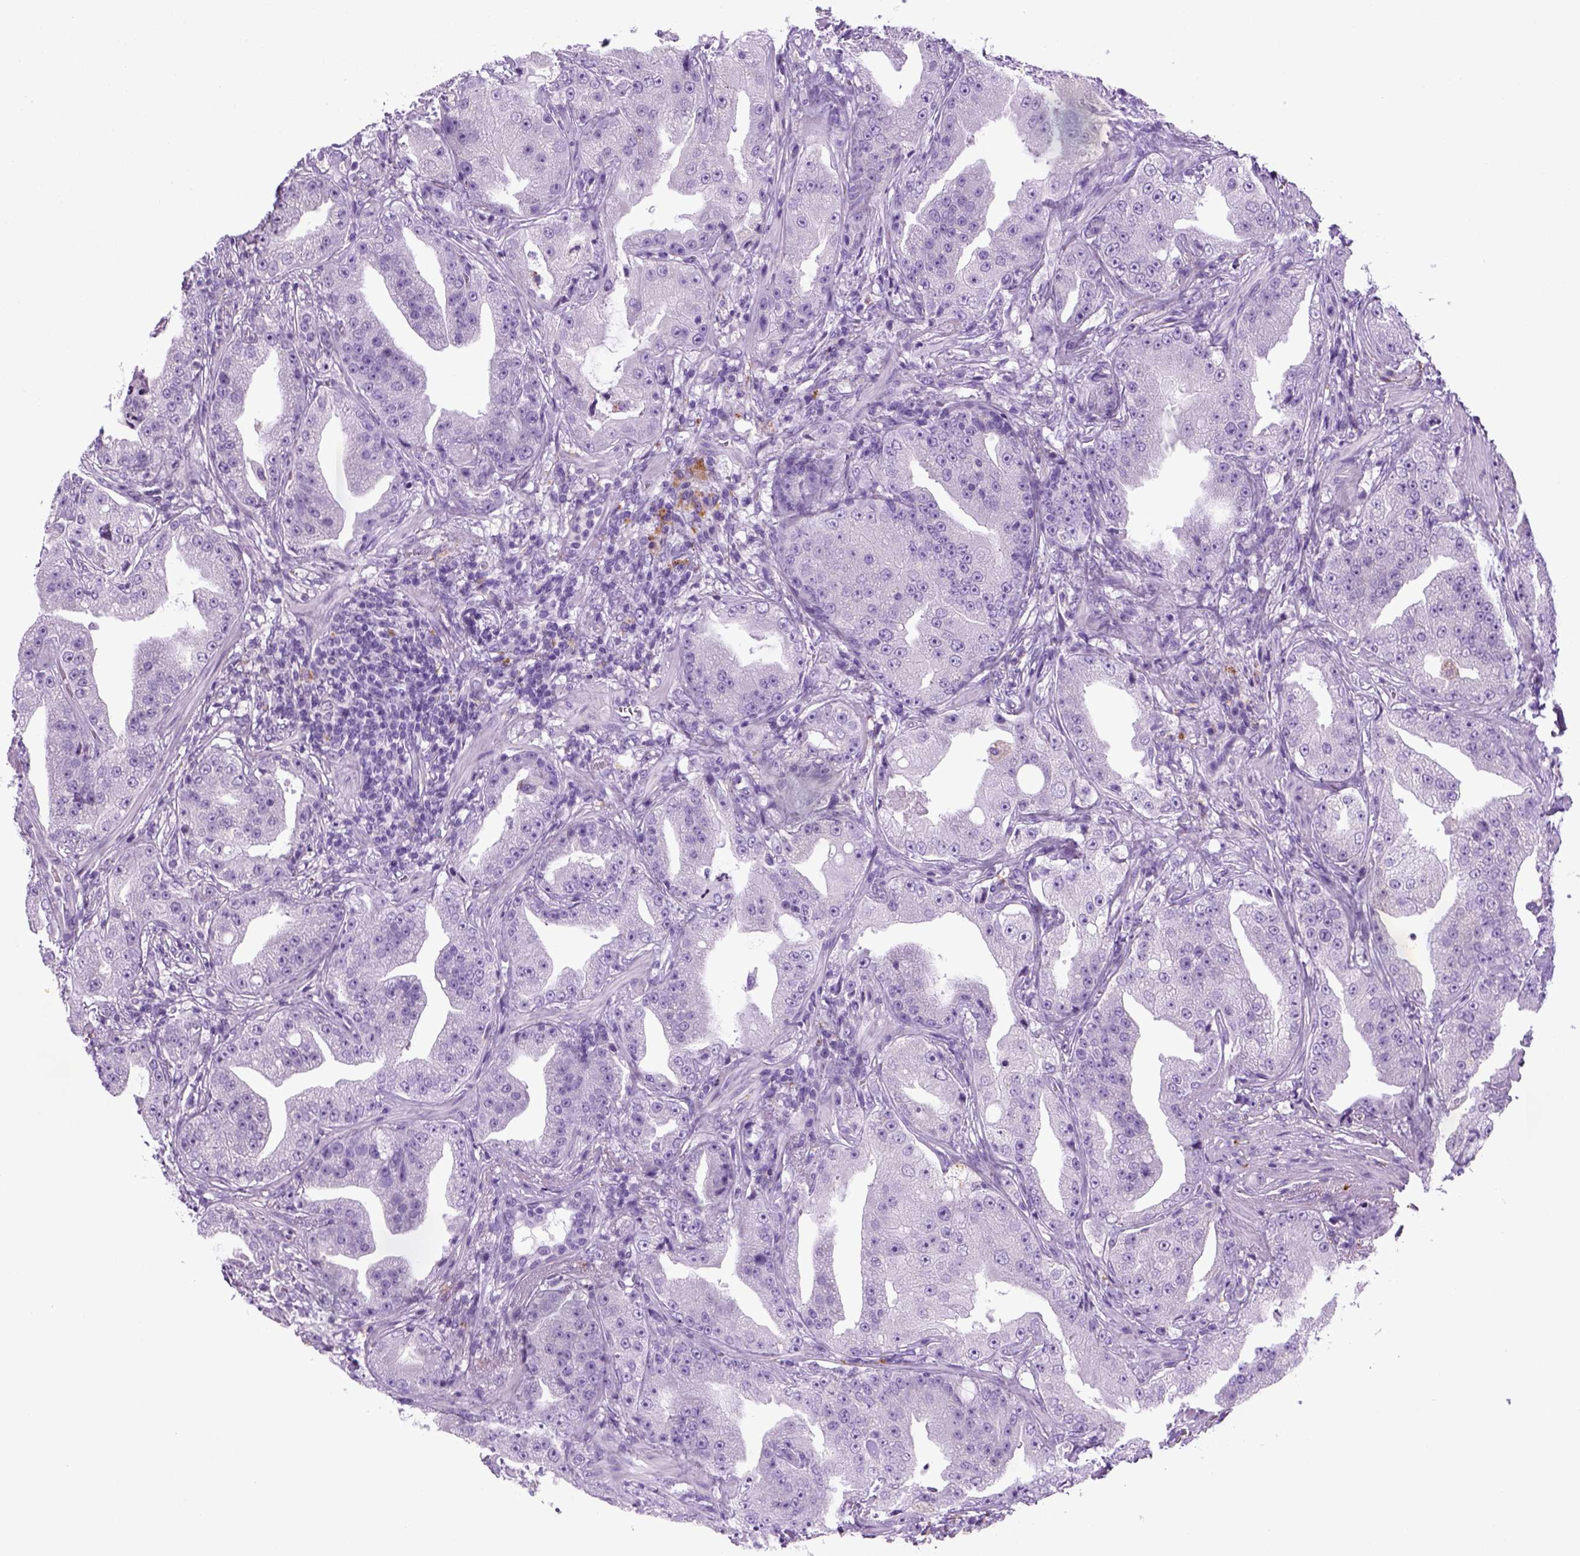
{"staining": {"intensity": "negative", "quantity": "none", "location": "none"}, "tissue": "prostate cancer", "cell_type": "Tumor cells", "image_type": "cancer", "snomed": [{"axis": "morphology", "description": "Adenocarcinoma, Low grade"}, {"axis": "topography", "description": "Prostate"}], "caption": "Immunohistochemical staining of prostate cancer displays no significant positivity in tumor cells.", "gene": "KRT71", "patient": {"sex": "male", "age": 62}}